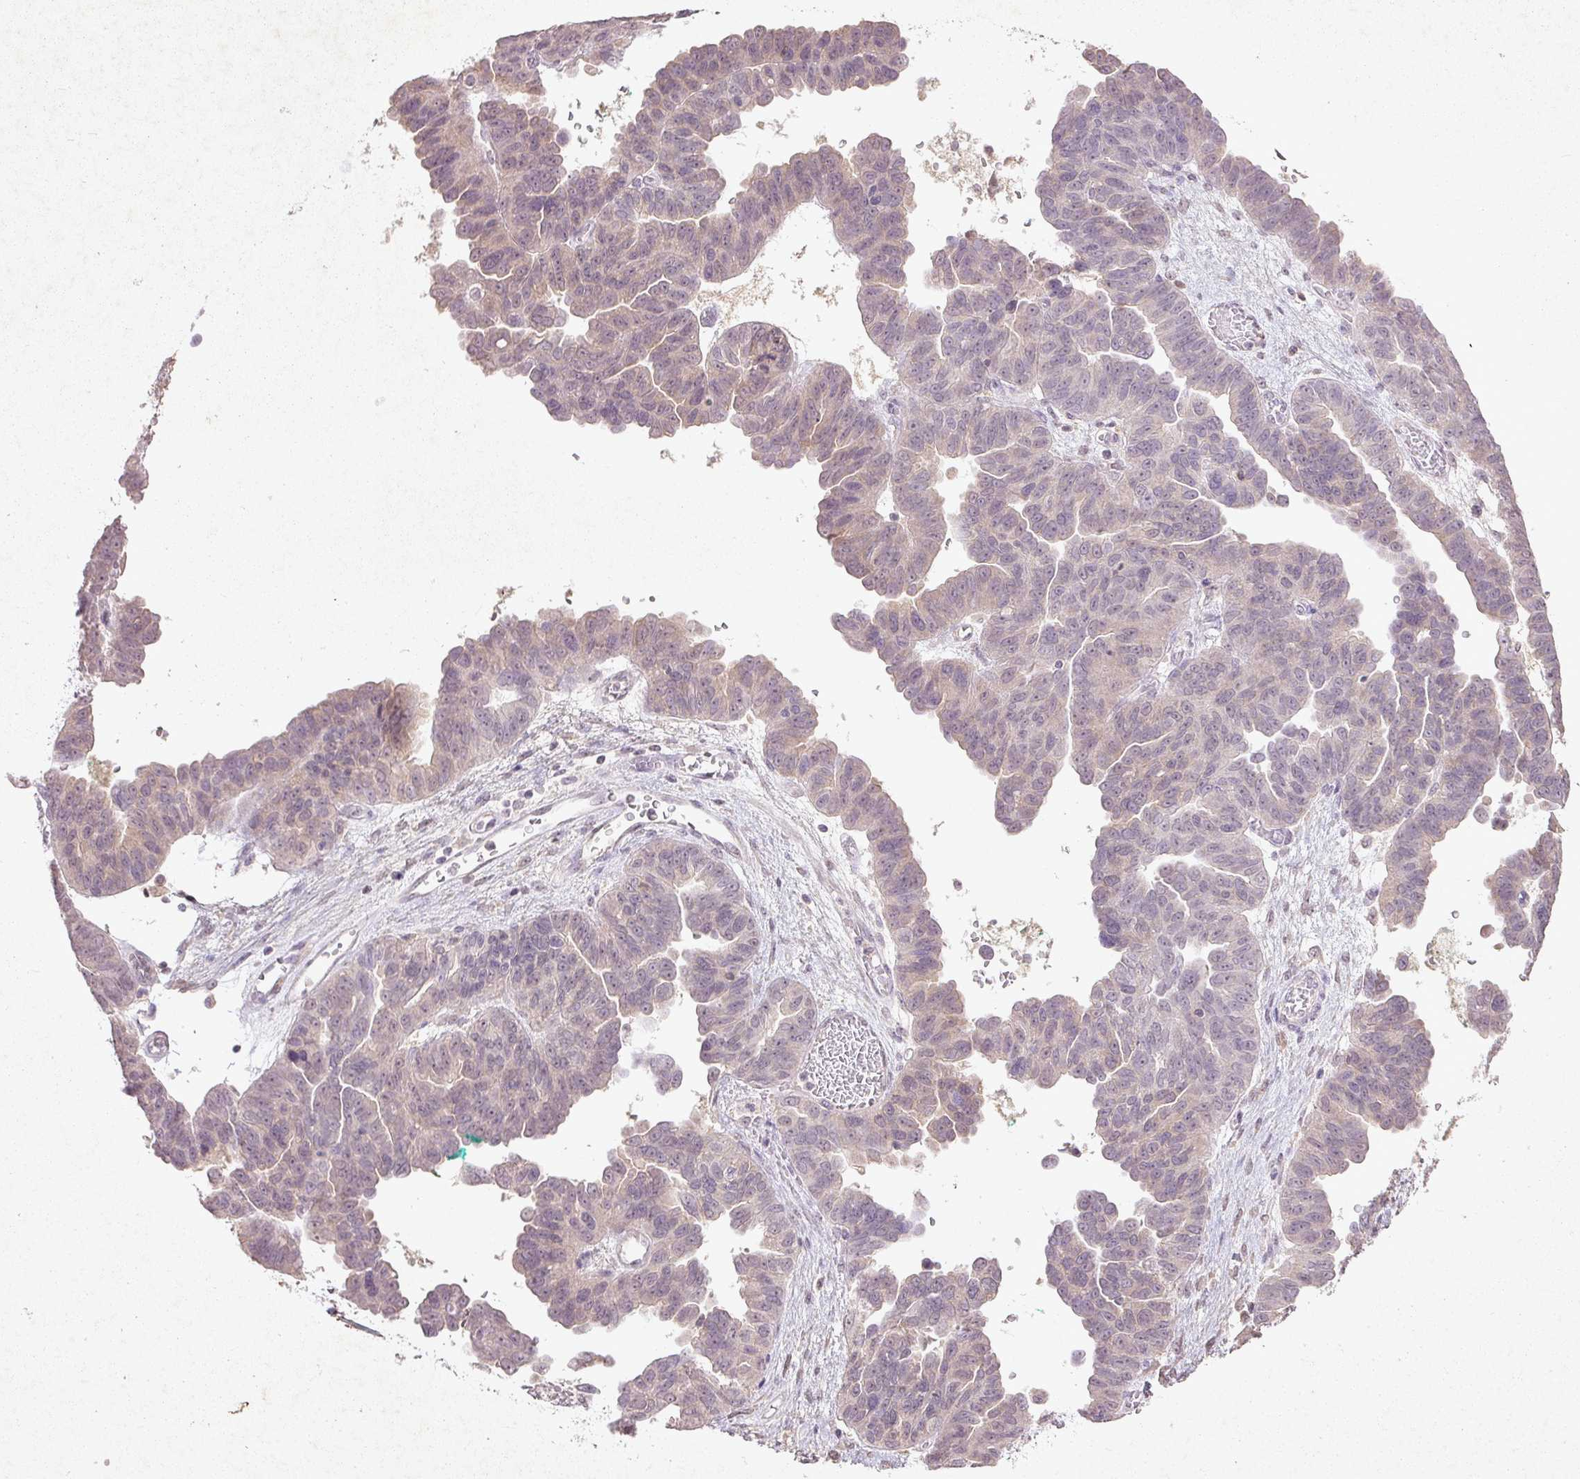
{"staining": {"intensity": "weak", "quantity": "<25%", "location": "nuclear"}, "tissue": "ovarian cancer", "cell_type": "Tumor cells", "image_type": "cancer", "snomed": [{"axis": "morphology", "description": "Cystadenocarcinoma, serous, NOS"}, {"axis": "topography", "description": "Ovary"}], "caption": "This is an IHC histopathology image of ovarian serous cystadenocarcinoma. There is no expression in tumor cells.", "gene": "FAM168B", "patient": {"sex": "female", "age": 64}}